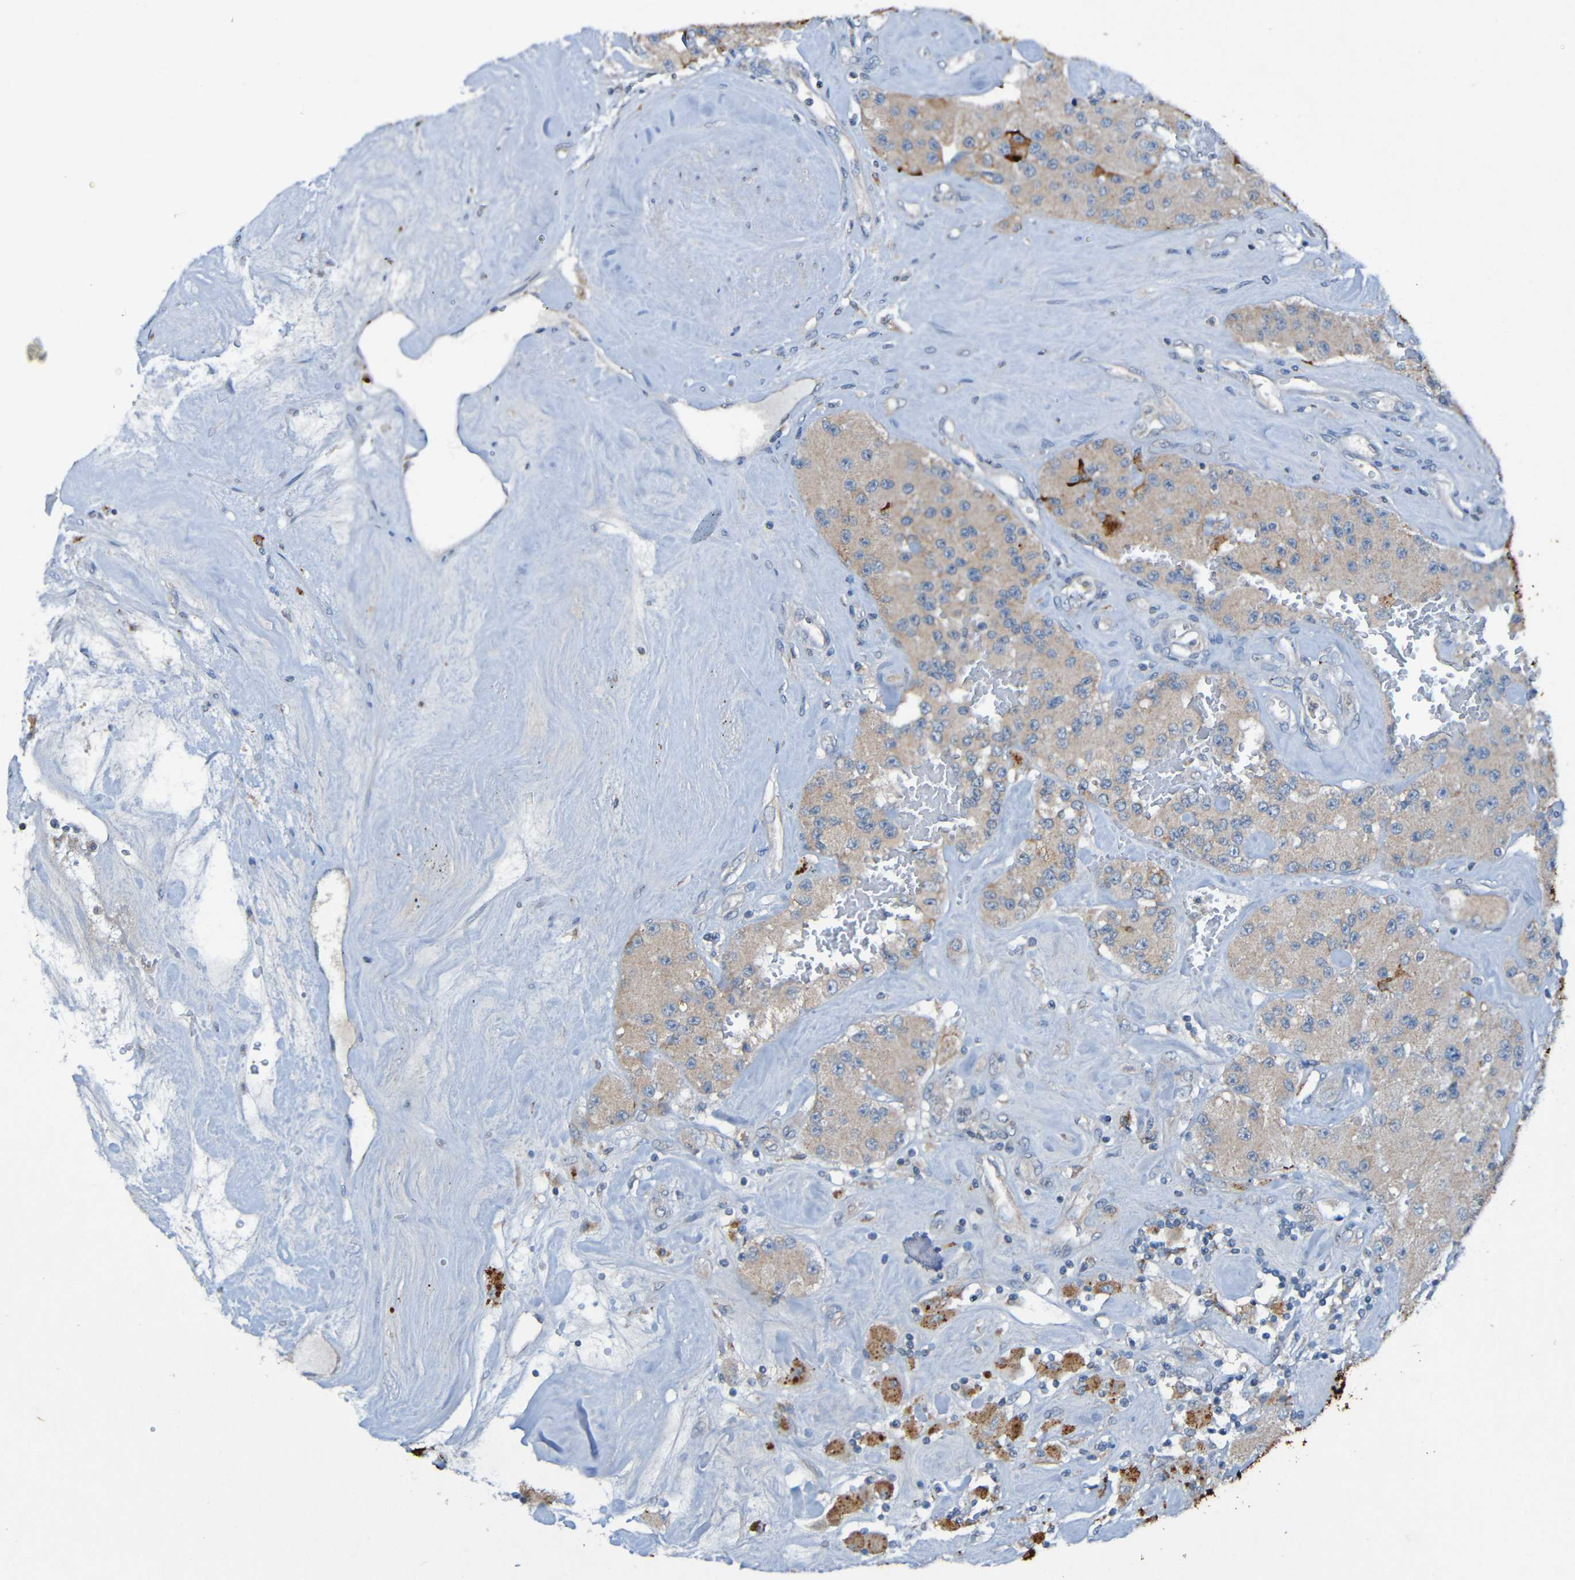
{"staining": {"intensity": "weak", "quantity": ">75%", "location": "cytoplasmic/membranous"}, "tissue": "carcinoid", "cell_type": "Tumor cells", "image_type": "cancer", "snomed": [{"axis": "morphology", "description": "Carcinoid, malignant, NOS"}, {"axis": "topography", "description": "Pancreas"}], "caption": "This micrograph shows IHC staining of human malignant carcinoid, with low weak cytoplasmic/membranous expression in approximately >75% of tumor cells.", "gene": "LRRC70", "patient": {"sex": "male", "age": 41}}